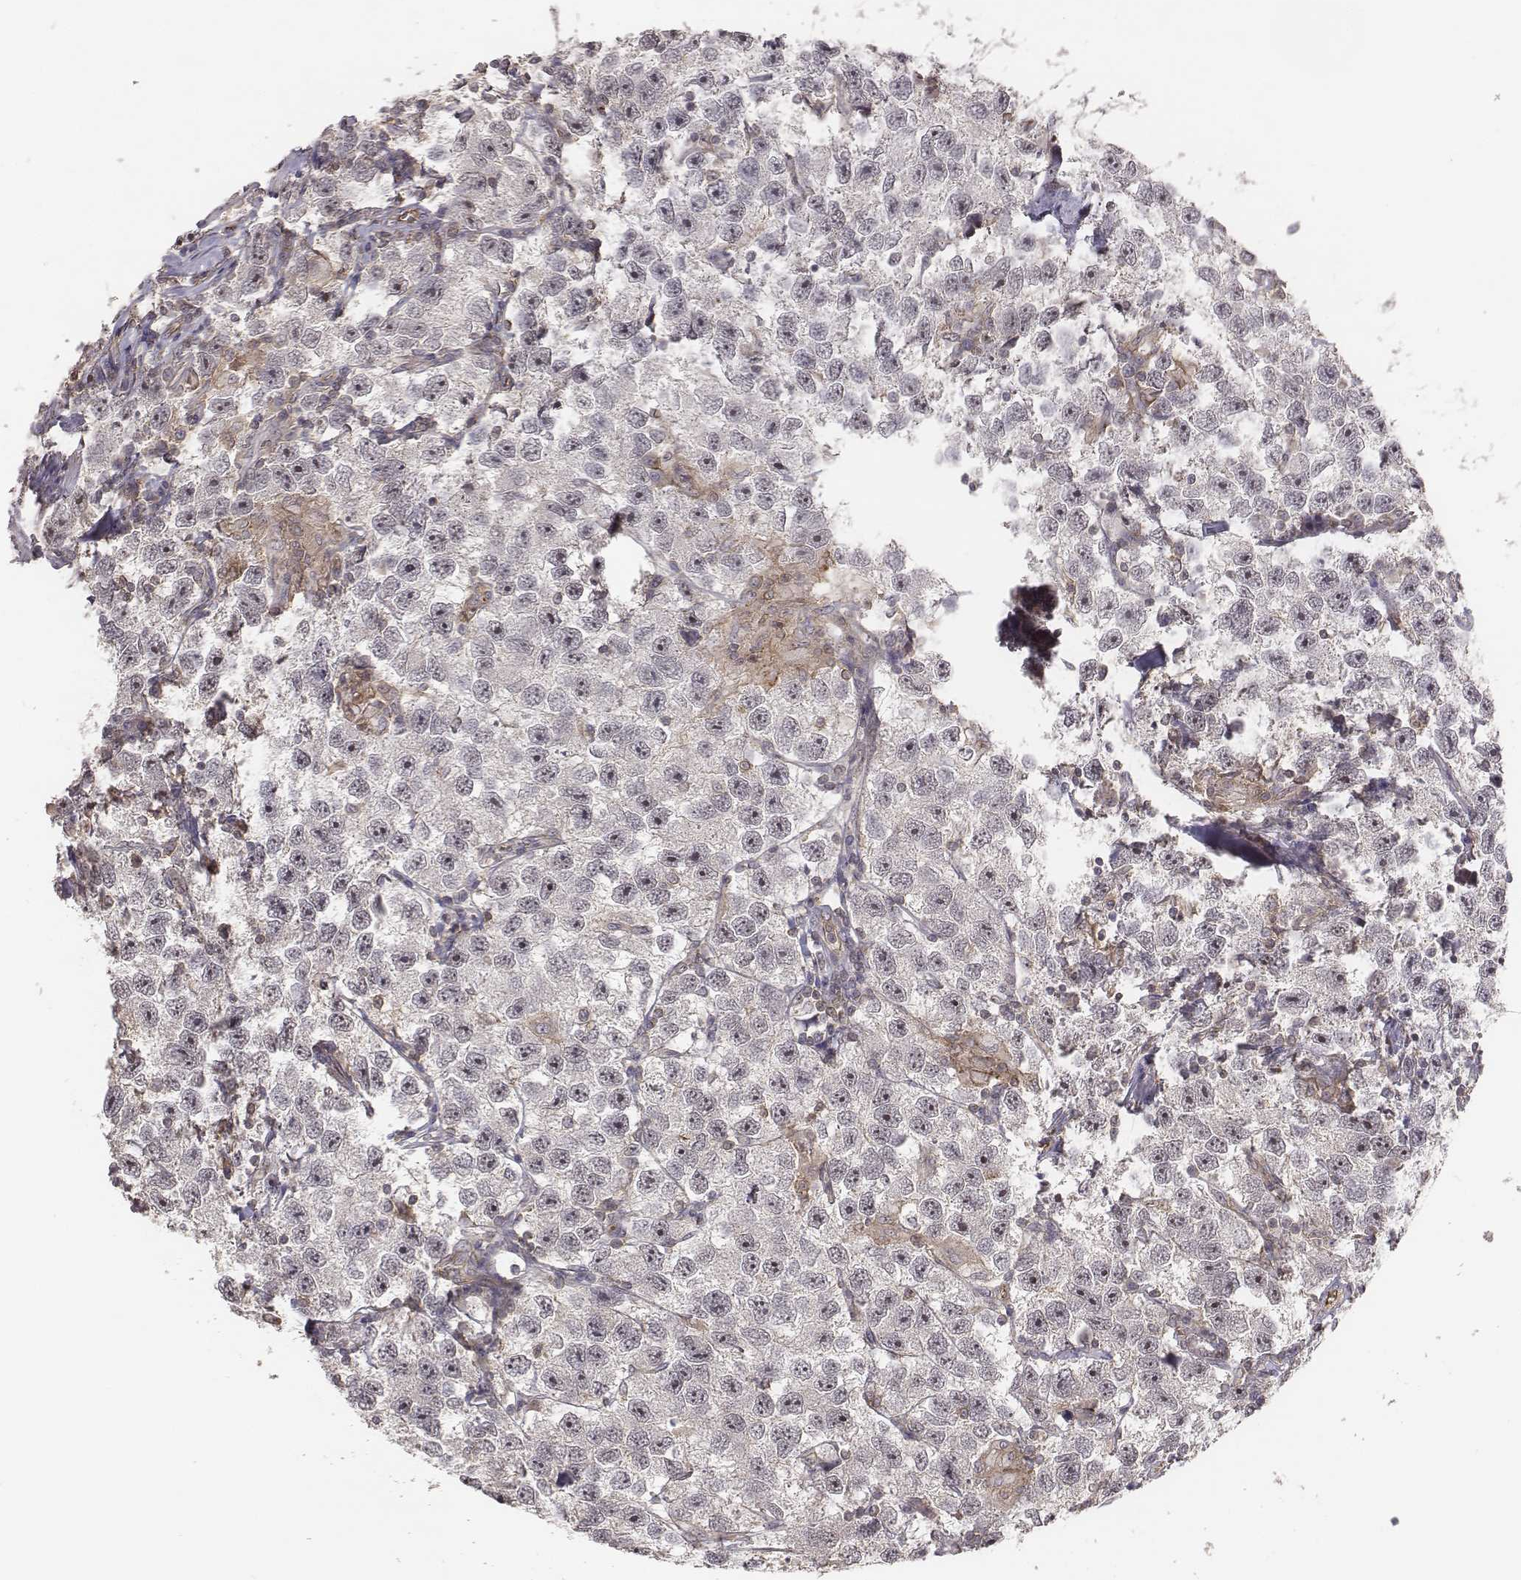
{"staining": {"intensity": "negative", "quantity": "none", "location": "none"}, "tissue": "testis cancer", "cell_type": "Tumor cells", "image_type": "cancer", "snomed": [{"axis": "morphology", "description": "Seminoma, NOS"}, {"axis": "topography", "description": "Testis"}], "caption": "An immunohistochemistry photomicrograph of testis cancer (seminoma) is shown. There is no staining in tumor cells of testis cancer (seminoma).", "gene": "PTPRG", "patient": {"sex": "male", "age": 26}}